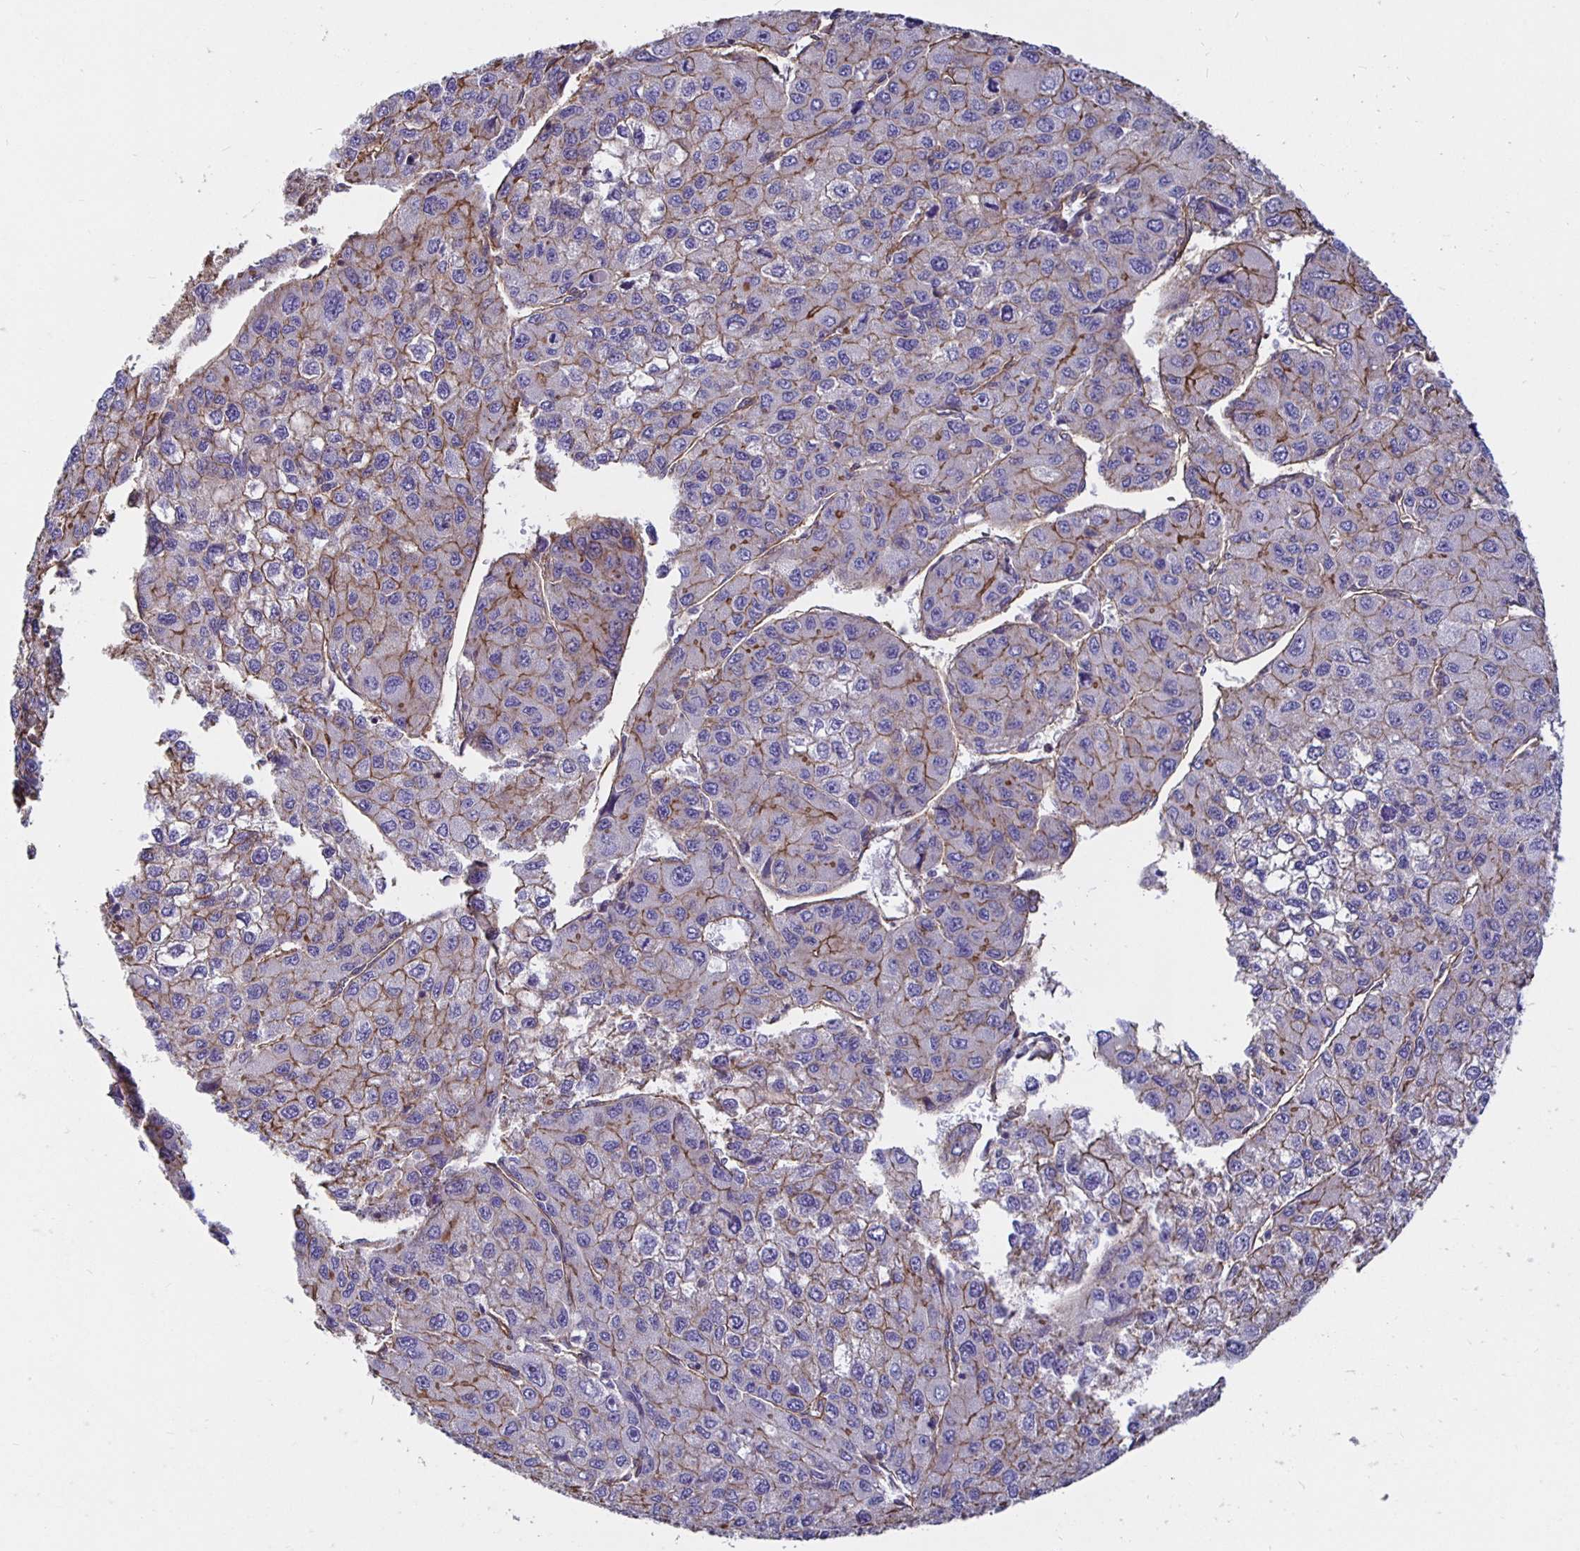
{"staining": {"intensity": "moderate", "quantity": "<25%", "location": "cytoplasmic/membranous"}, "tissue": "liver cancer", "cell_type": "Tumor cells", "image_type": "cancer", "snomed": [{"axis": "morphology", "description": "Carcinoma, Hepatocellular, NOS"}, {"axis": "topography", "description": "Liver"}], "caption": "A photomicrograph showing moderate cytoplasmic/membranous positivity in approximately <25% of tumor cells in liver cancer (hepatocellular carcinoma), as visualized by brown immunohistochemical staining.", "gene": "ARHGEF39", "patient": {"sex": "female", "age": 66}}